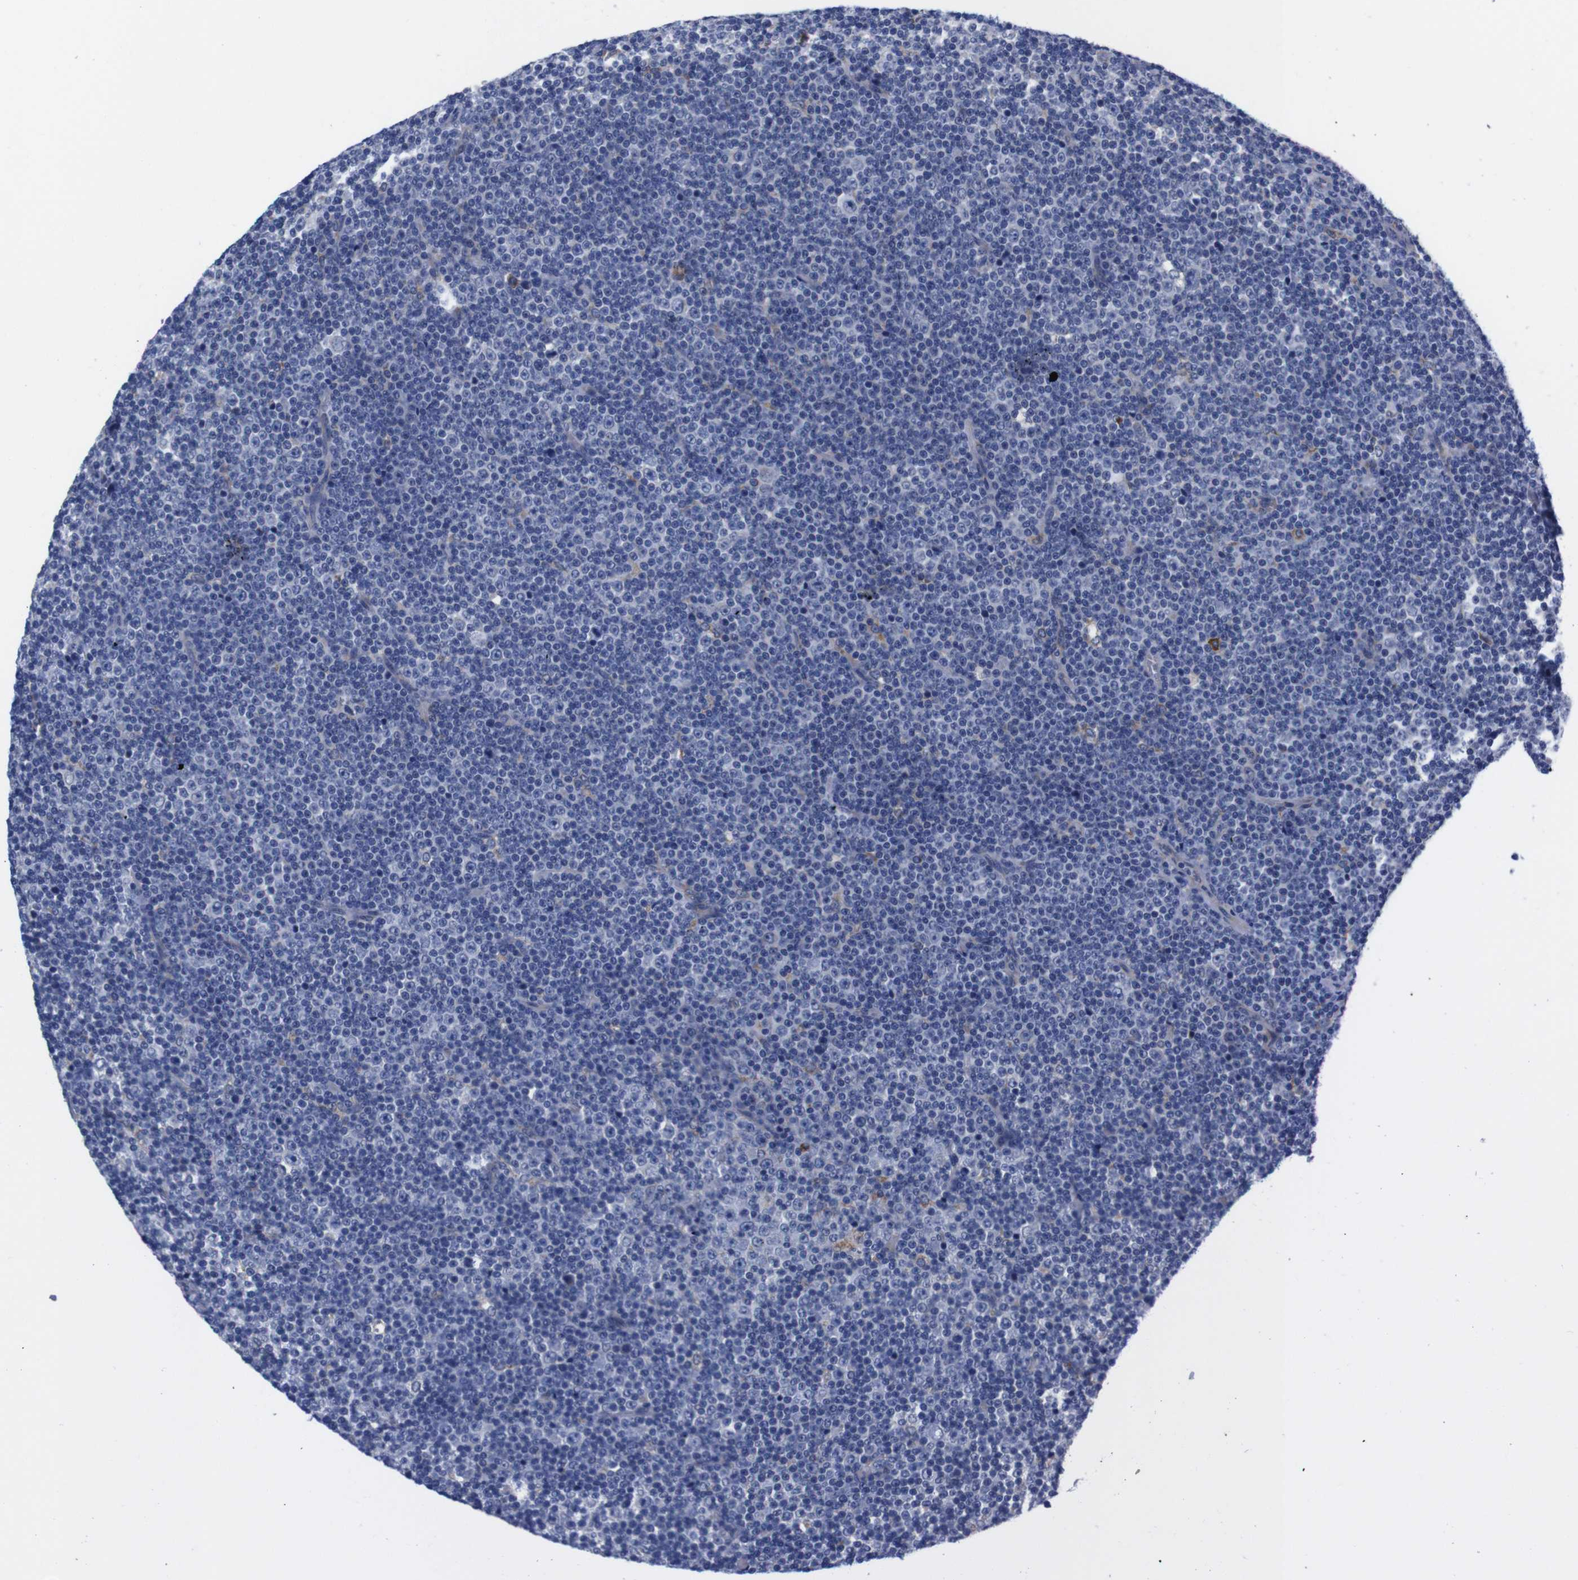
{"staining": {"intensity": "negative", "quantity": "none", "location": "none"}, "tissue": "lymphoma", "cell_type": "Tumor cells", "image_type": "cancer", "snomed": [{"axis": "morphology", "description": "Malignant lymphoma, non-Hodgkin's type, Low grade"}, {"axis": "topography", "description": "Lymph node"}], "caption": "Tumor cells show no significant positivity in lymphoma.", "gene": "NEBL", "patient": {"sex": "female", "age": 67}}